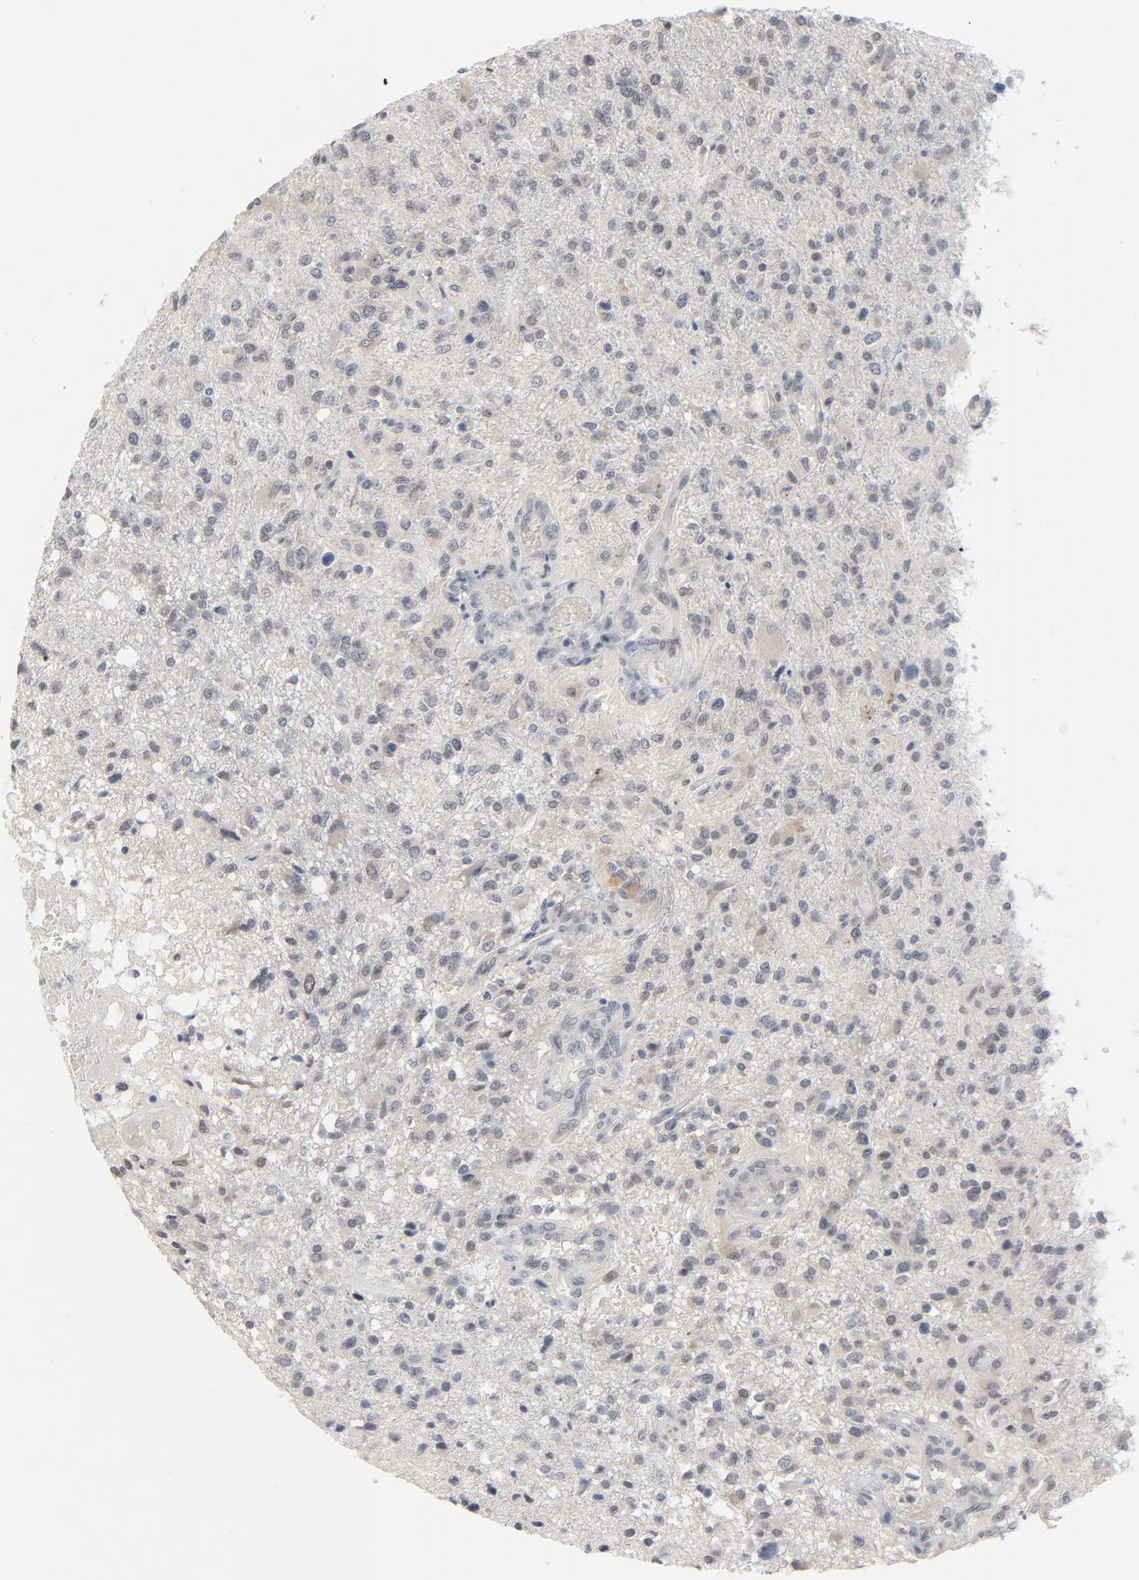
{"staining": {"intensity": "negative", "quantity": "none", "location": "none"}, "tissue": "glioma", "cell_type": "Tumor cells", "image_type": "cancer", "snomed": [{"axis": "morphology", "description": "Glioma, malignant, High grade"}, {"axis": "topography", "description": "Cerebral cortex"}], "caption": "Immunohistochemistry (IHC) image of neoplastic tissue: human glioma stained with DAB (3,3'-diaminobenzidine) shows no significant protein staining in tumor cells.", "gene": "ITPR3", "patient": {"sex": "male", "age": 76}}